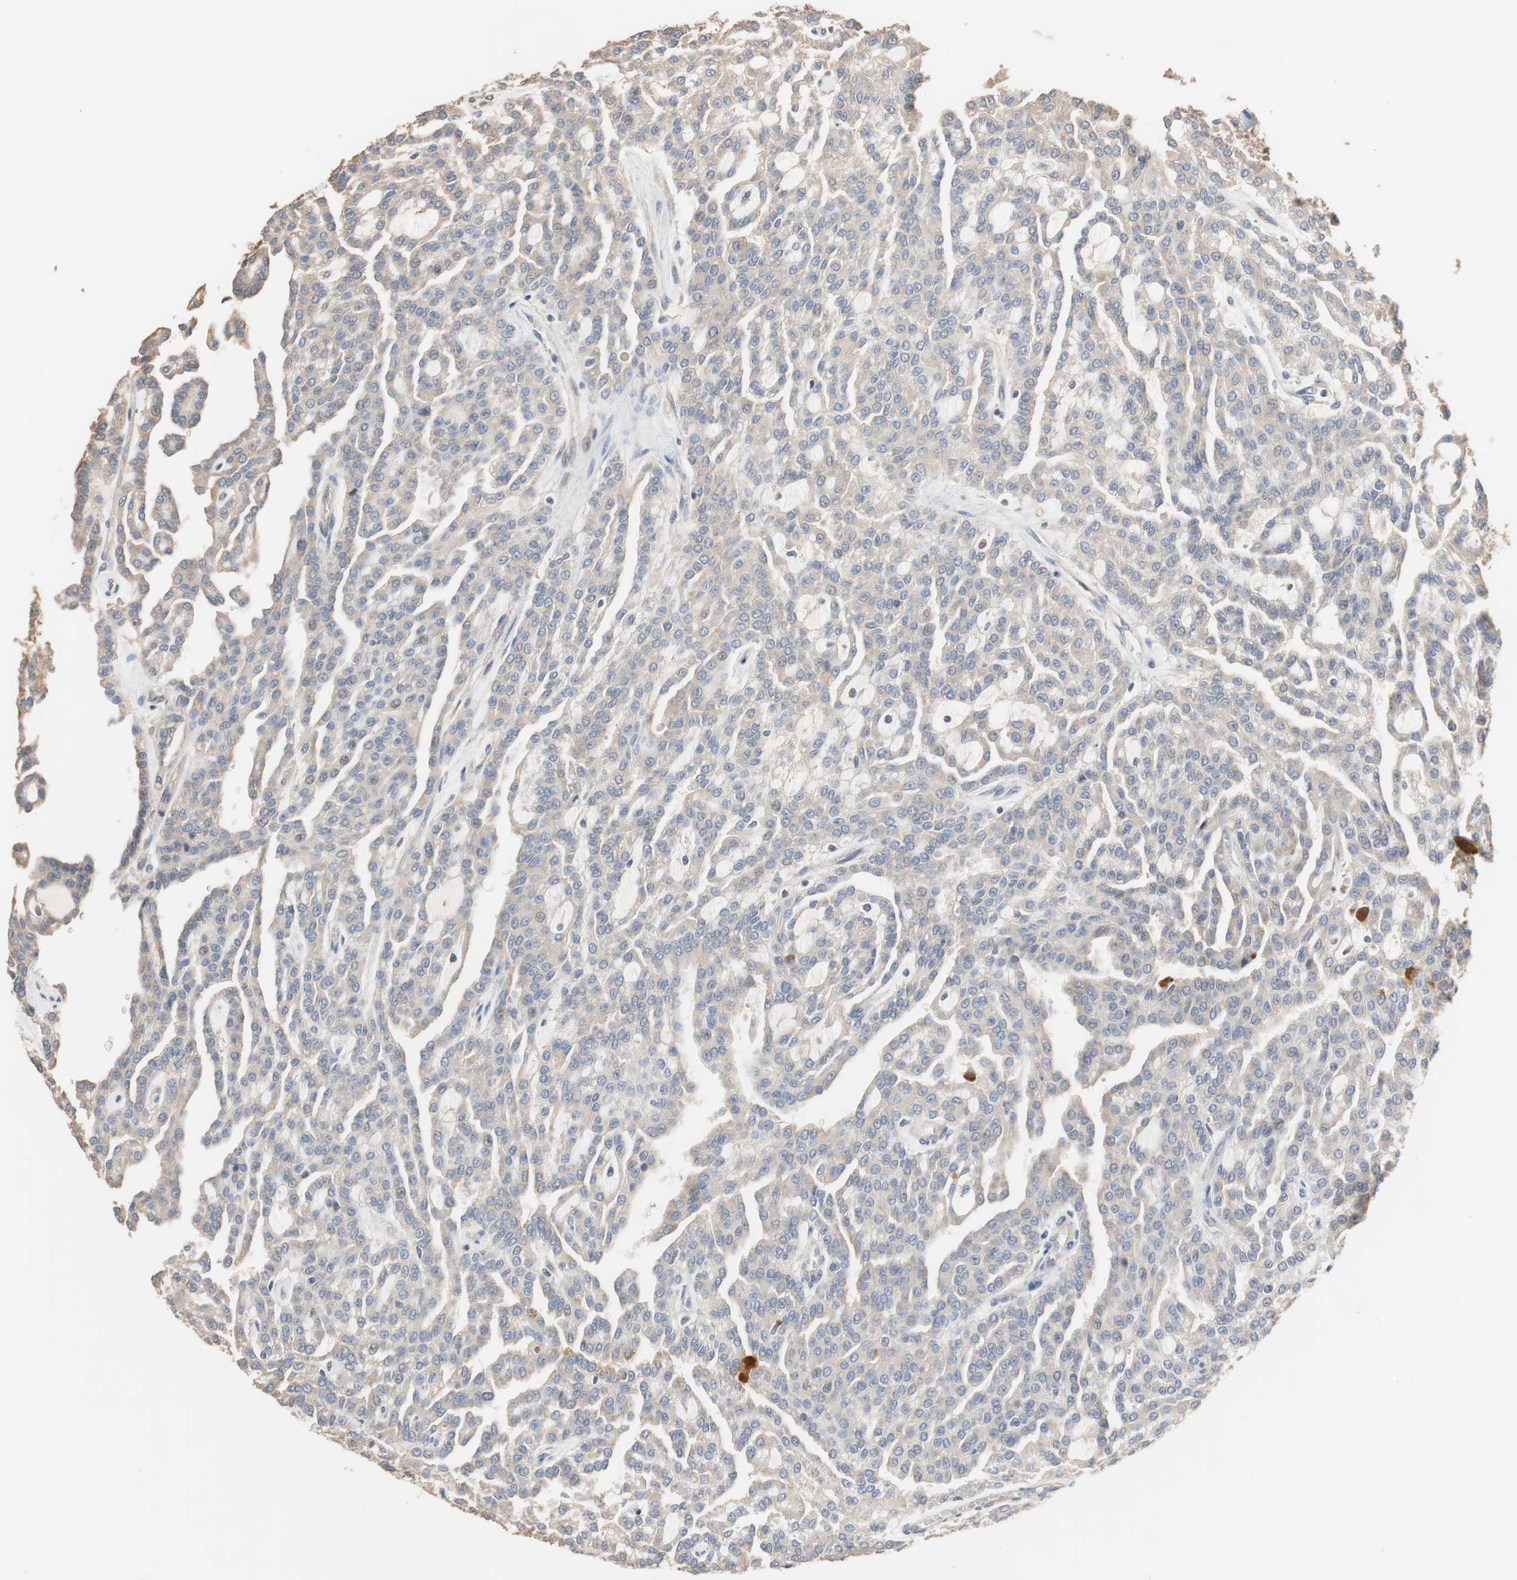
{"staining": {"intensity": "moderate", "quantity": ">75%", "location": "cytoplasmic/membranous"}, "tissue": "renal cancer", "cell_type": "Tumor cells", "image_type": "cancer", "snomed": [{"axis": "morphology", "description": "Adenocarcinoma, NOS"}, {"axis": "topography", "description": "Kidney"}], "caption": "Adenocarcinoma (renal) stained with a brown dye reveals moderate cytoplasmic/membranous positive staining in about >75% of tumor cells.", "gene": "TUBB", "patient": {"sex": "male", "age": 63}}